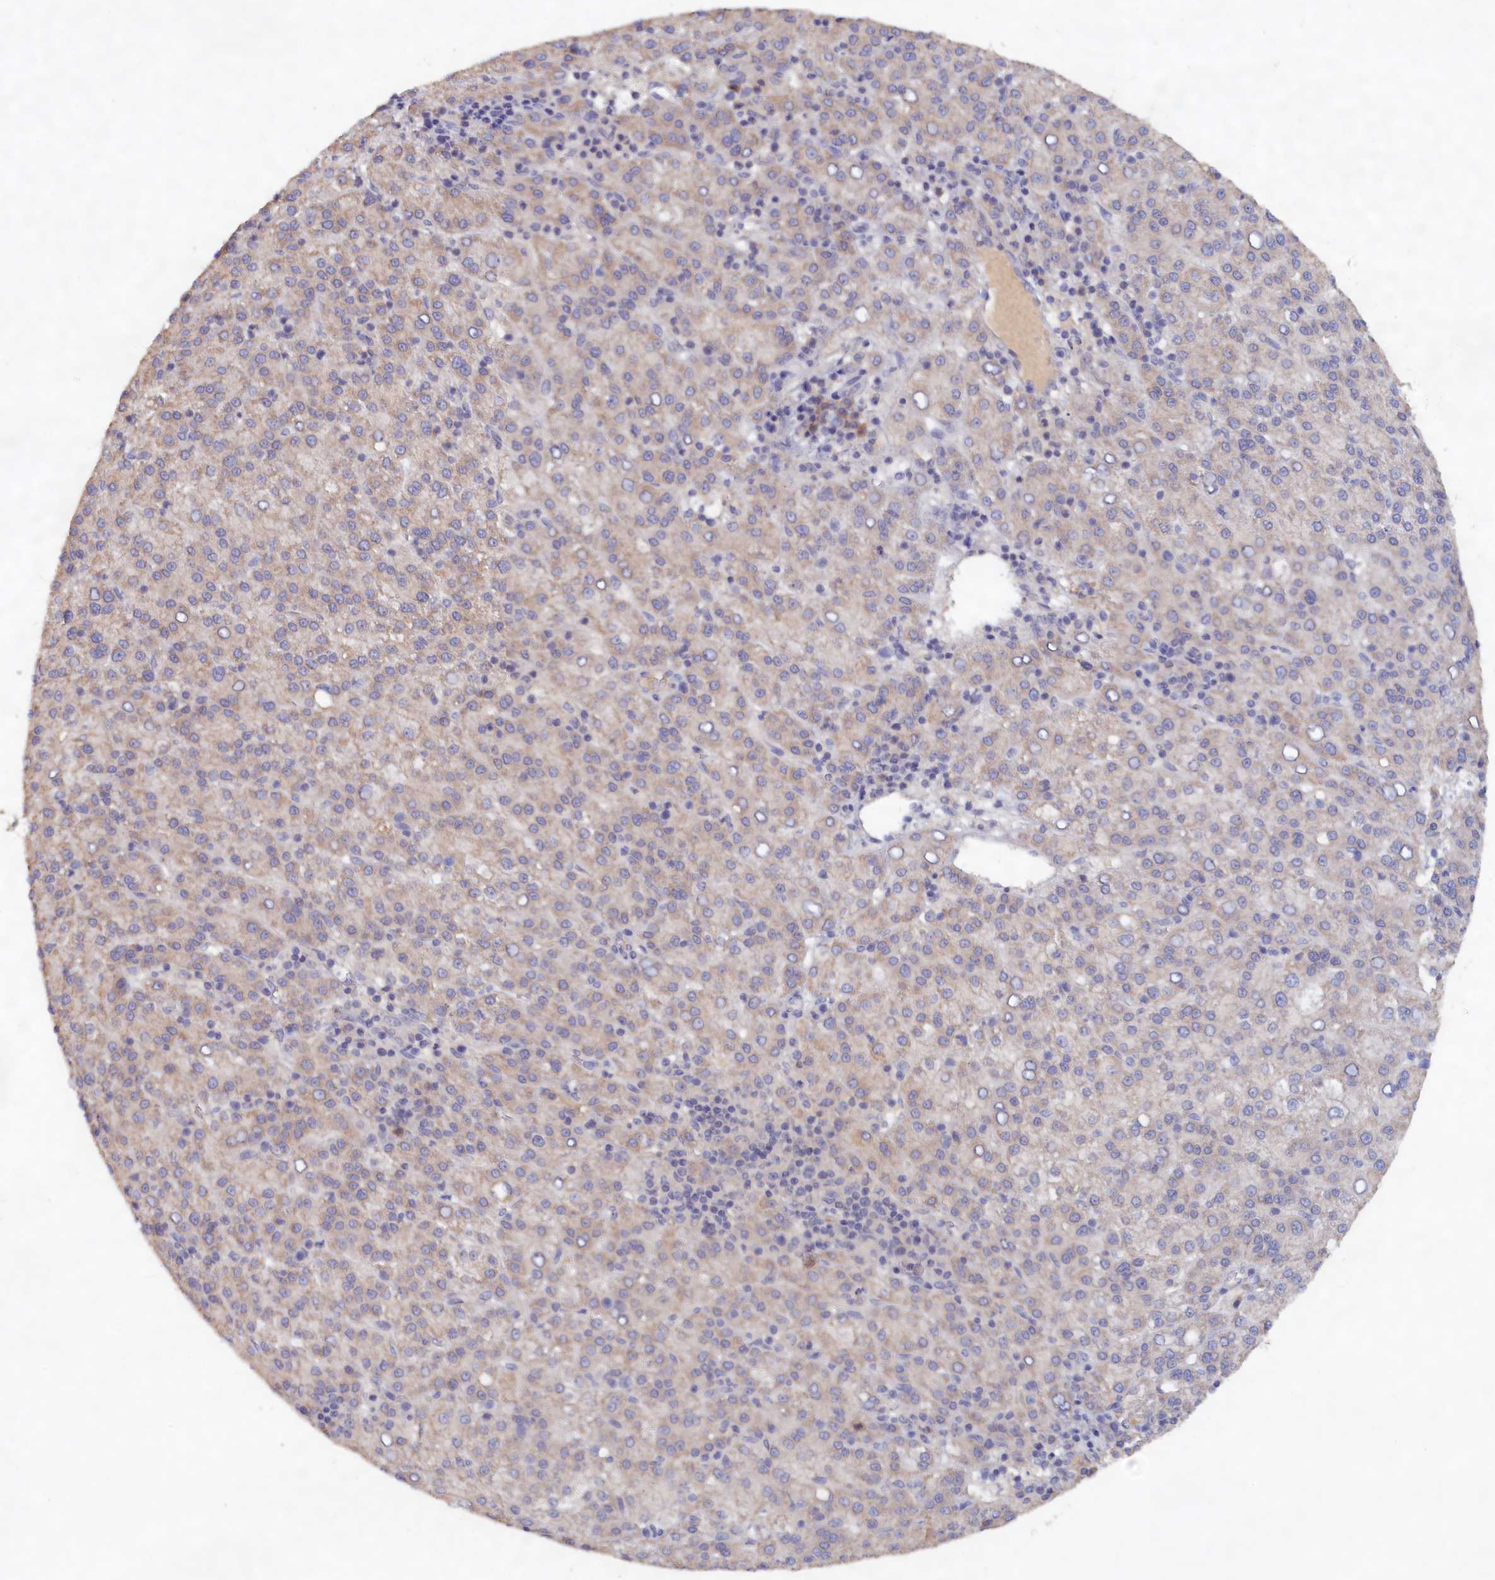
{"staining": {"intensity": "weak", "quantity": "<25%", "location": "cytoplasmic/membranous"}, "tissue": "liver cancer", "cell_type": "Tumor cells", "image_type": "cancer", "snomed": [{"axis": "morphology", "description": "Carcinoma, Hepatocellular, NOS"}, {"axis": "topography", "description": "Liver"}], "caption": "Liver cancer (hepatocellular carcinoma) was stained to show a protein in brown. There is no significant expression in tumor cells.", "gene": "CELF5", "patient": {"sex": "female", "age": 58}}